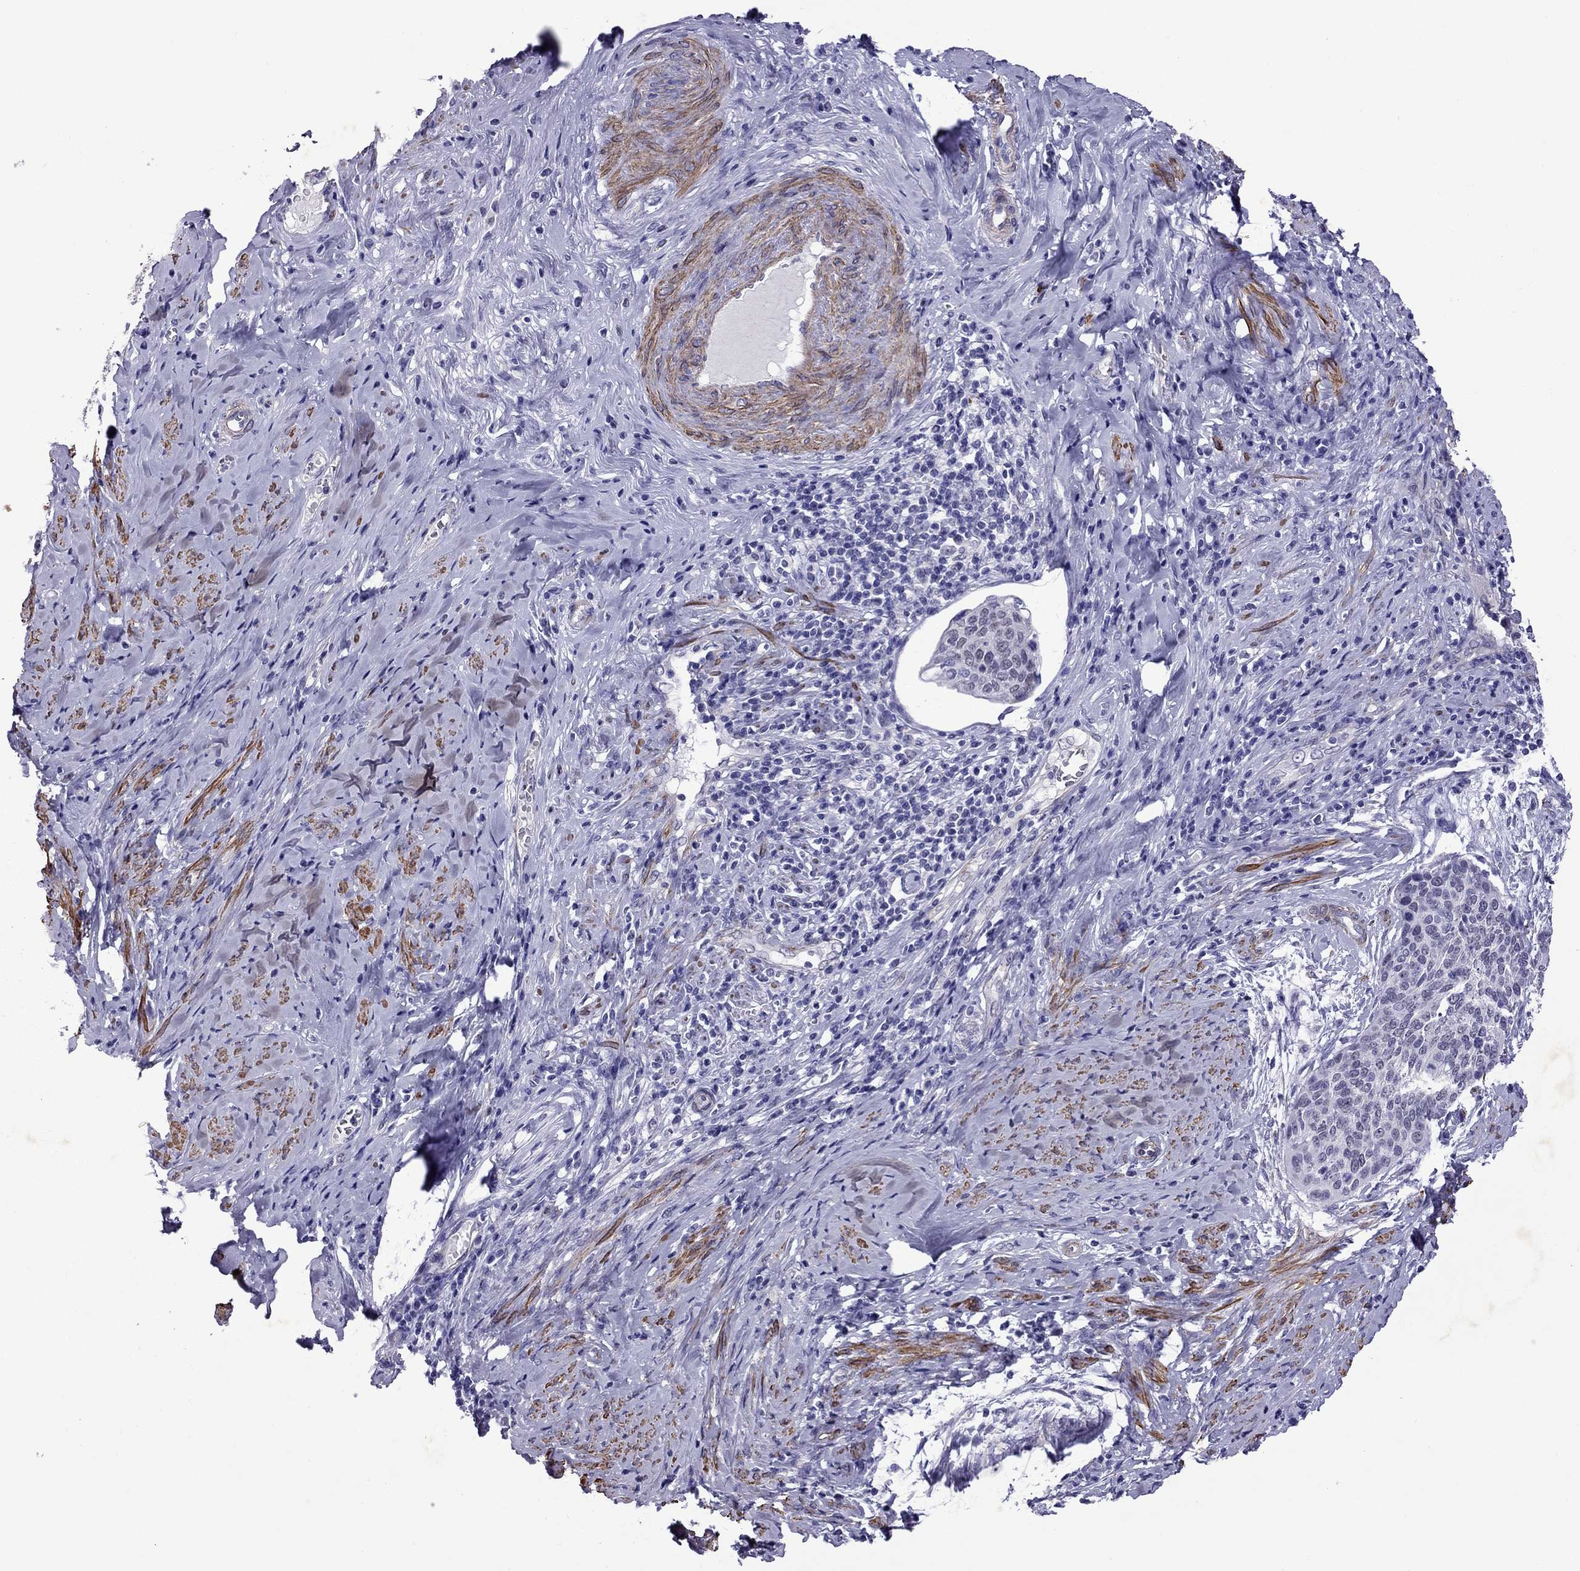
{"staining": {"intensity": "negative", "quantity": "none", "location": "none"}, "tissue": "cervical cancer", "cell_type": "Tumor cells", "image_type": "cancer", "snomed": [{"axis": "morphology", "description": "Squamous cell carcinoma, NOS"}, {"axis": "topography", "description": "Cervix"}], "caption": "Tumor cells are negative for protein expression in human squamous cell carcinoma (cervical).", "gene": "CHRNA5", "patient": {"sex": "female", "age": 69}}